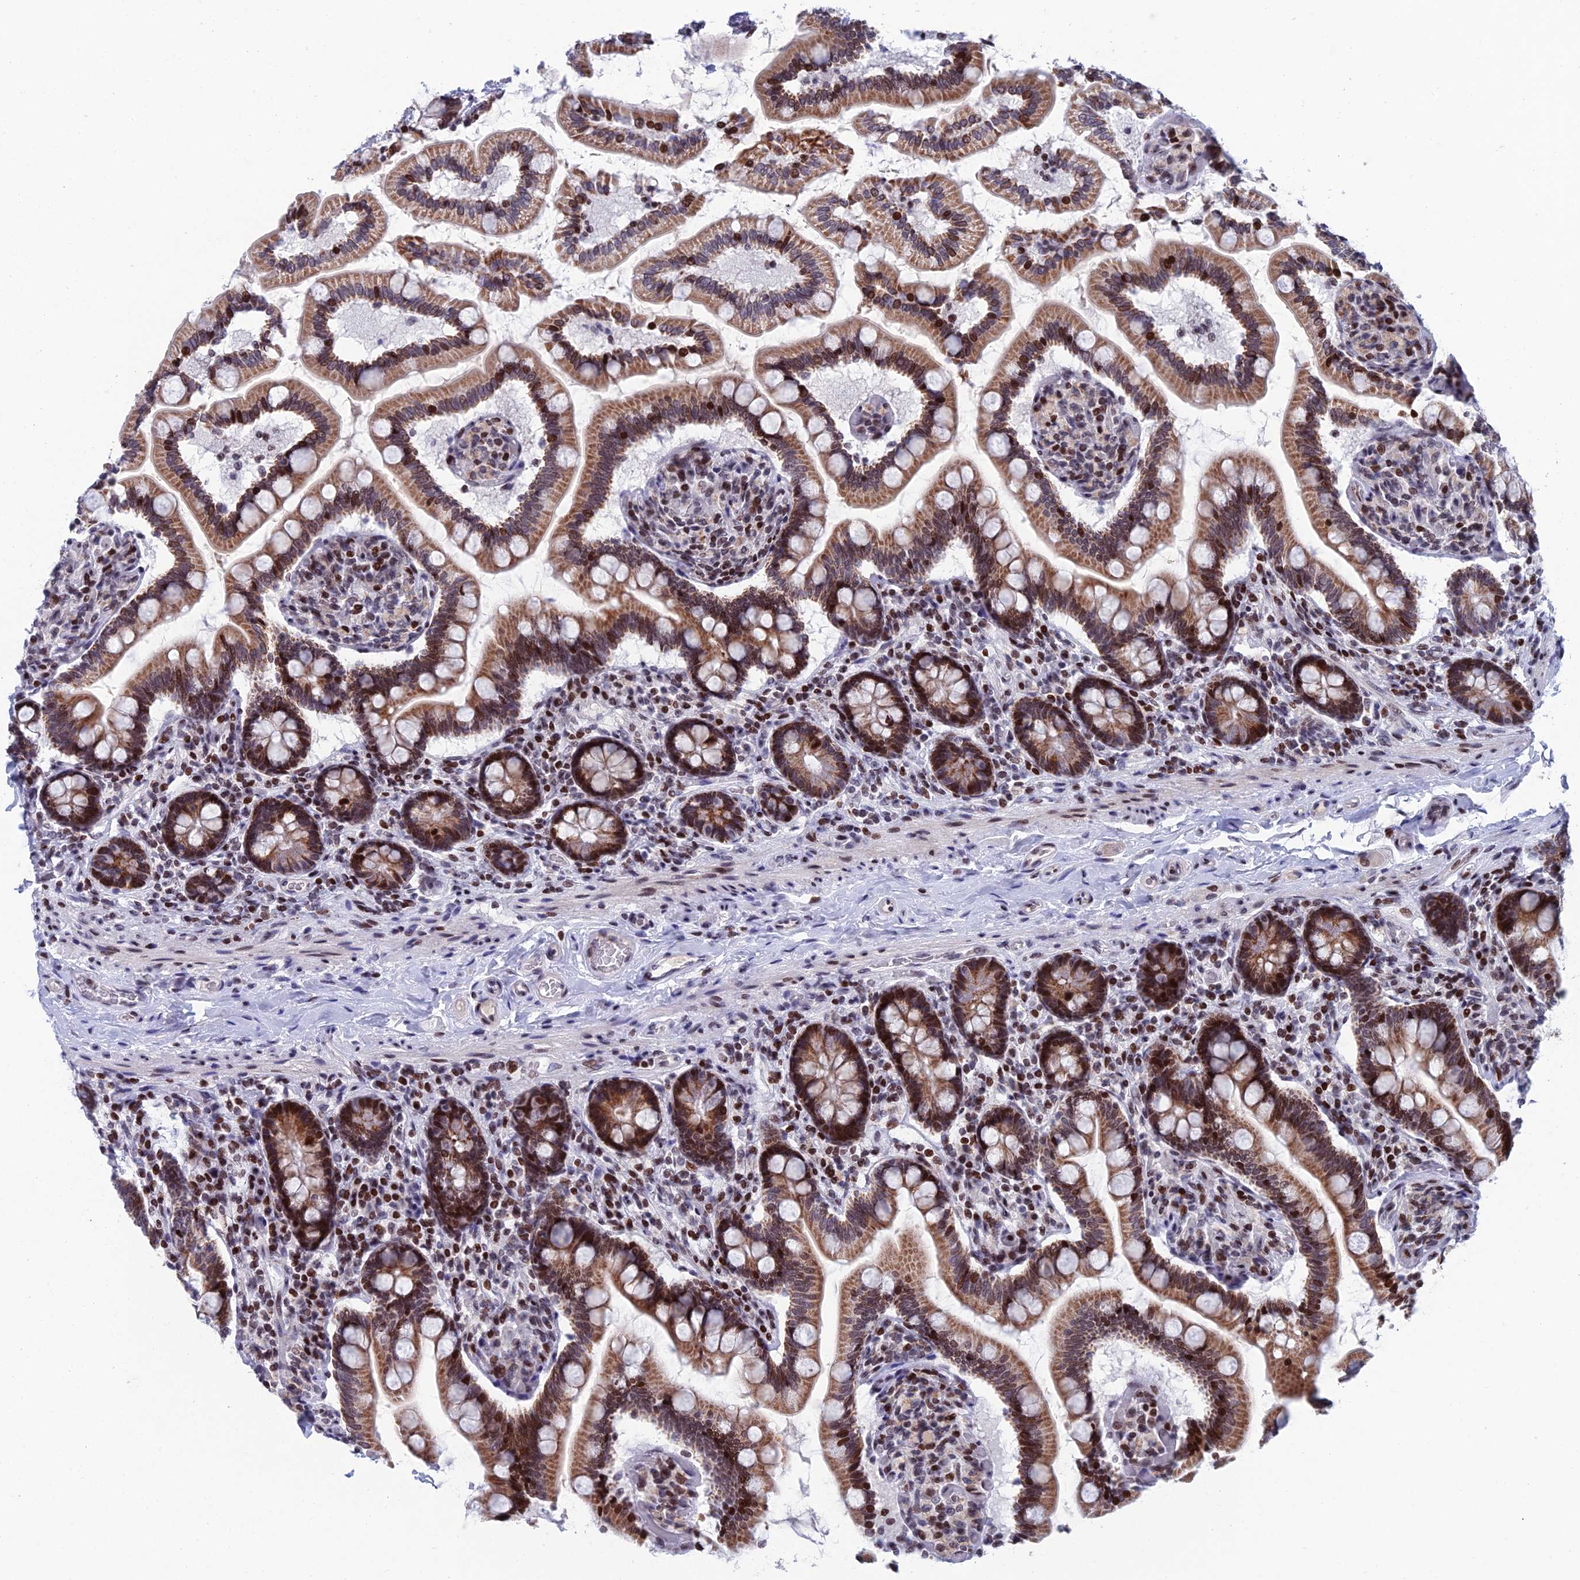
{"staining": {"intensity": "moderate", "quantity": ">75%", "location": "cytoplasmic/membranous,nuclear"}, "tissue": "small intestine", "cell_type": "Glandular cells", "image_type": "normal", "snomed": [{"axis": "morphology", "description": "Normal tissue, NOS"}, {"axis": "topography", "description": "Small intestine"}], "caption": "A micrograph of small intestine stained for a protein demonstrates moderate cytoplasmic/membranous,nuclear brown staining in glandular cells. Ihc stains the protein of interest in brown and the nuclei are stained blue.", "gene": "AFF3", "patient": {"sex": "female", "age": 64}}